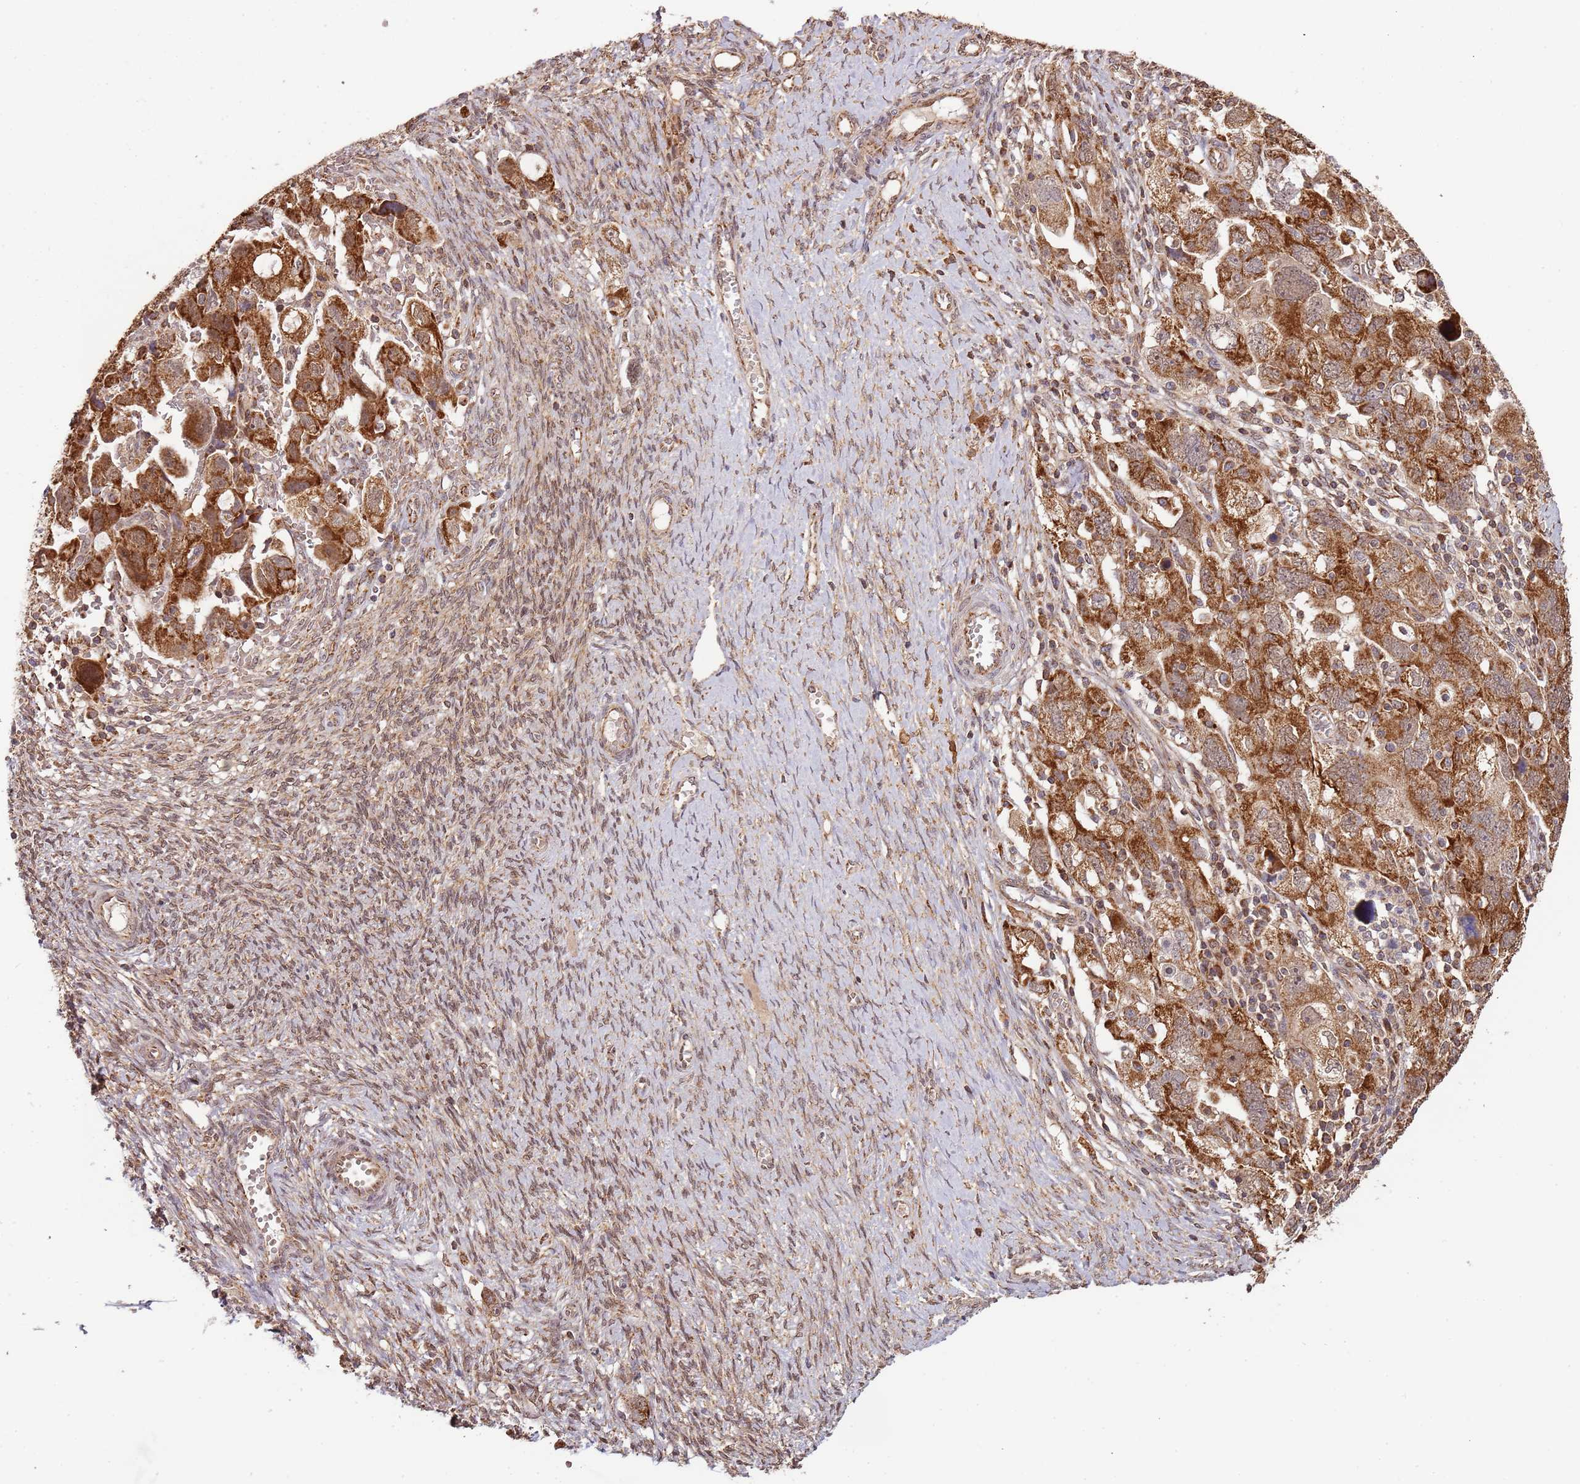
{"staining": {"intensity": "strong", "quantity": ">75%", "location": "cytoplasmic/membranous"}, "tissue": "ovarian cancer", "cell_type": "Tumor cells", "image_type": "cancer", "snomed": [{"axis": "morphology", "description": "Carcinoma, NOS"}, {"axis": "morphology", "description": "Cystadenocarcinoma, serous, NOS"}, {"axis": "topography", "description": "Ovary"}], "caption": "Human carcinoma (ovarian) stained with a protein marker reveals strong staining in tumor cells.", "gene": "IL17RD", "patient": {"sex": "female", "age": 69}}